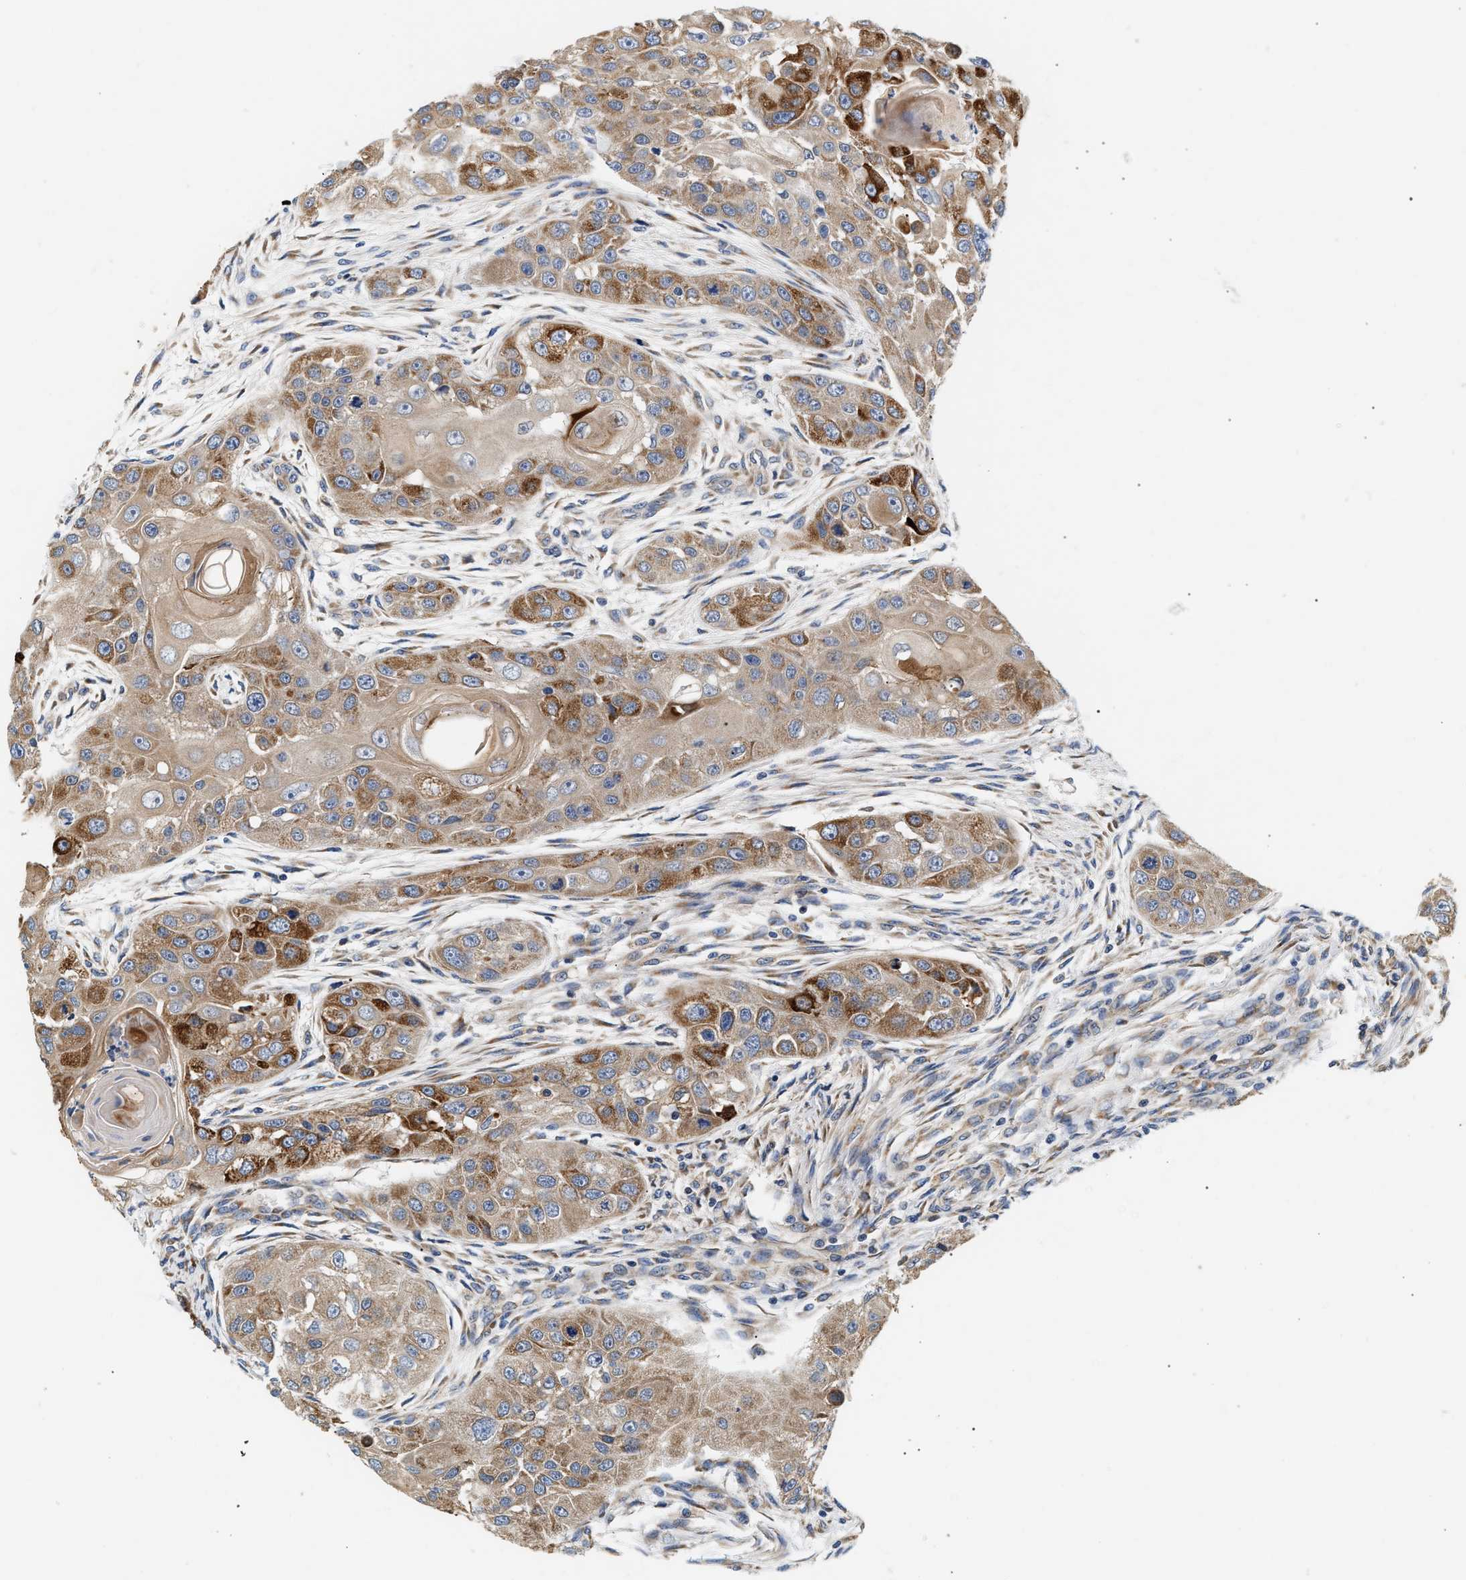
{"staining": {"intensity": "strong", "quantity": "25%-75%", "location": "cytoplasmic/membranous"}, "tissue": "head and neck cancer", "cell_type": "Tumor cells", "image_type": "cancer", "snomed": [{"axis": "morphology", "description": "Normal tissue, NOS"}, {"axis": "morphology", "description": "Squamous cell carcinoma, NOS"}, {"axis": "topography", "description": "Skeletal muscle"}, {"axis": "topography", "description": "Head-Neck"}], "caption": "Head and neck cancer stained for a protein (brown) demonstrates strong cytoplasmic/membranous positive expression in about 25%-75% of tumor cells.", "gene": "IFT74", "patient": {"sex": "male", "age": 51}}